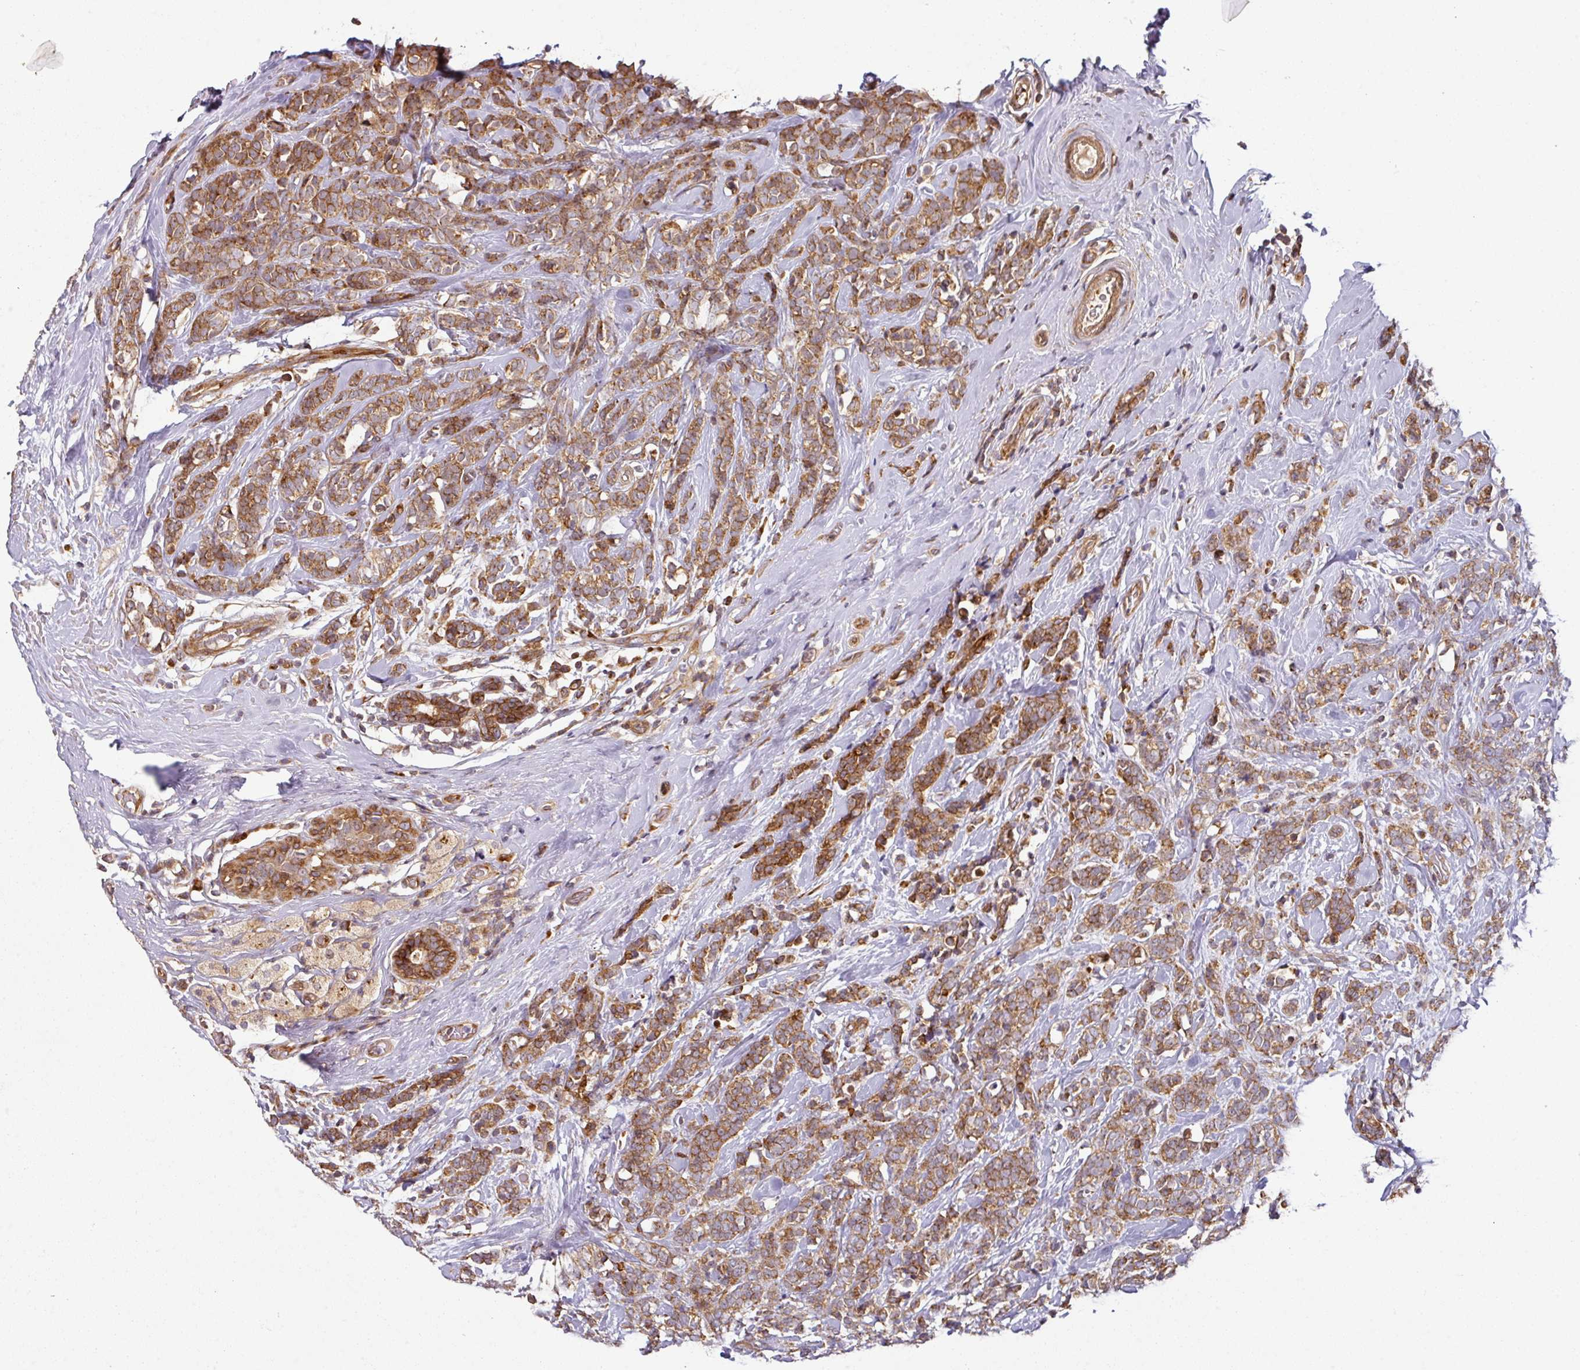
{"staining": {"intensity": "moderate", "quantity": ">75%", "location": "cytoplasmic/membranous"}, "tissue": "breast cancer", "cell_type": "Tumor cells", "image_type": "cancer", "snomed": [{"axis": "morphology", "description": "Lobular carcinoma"}, {"axis": "topography", "description": "Breast"}], "caption": "Tumor cells demonstrate medium levels of moderate cytoplasmic/membranous expression in about >75% of cells in human lobular carcinoma (breast).", "gene": "CASP2", "patient": {"sex": "female", "age": 58}}